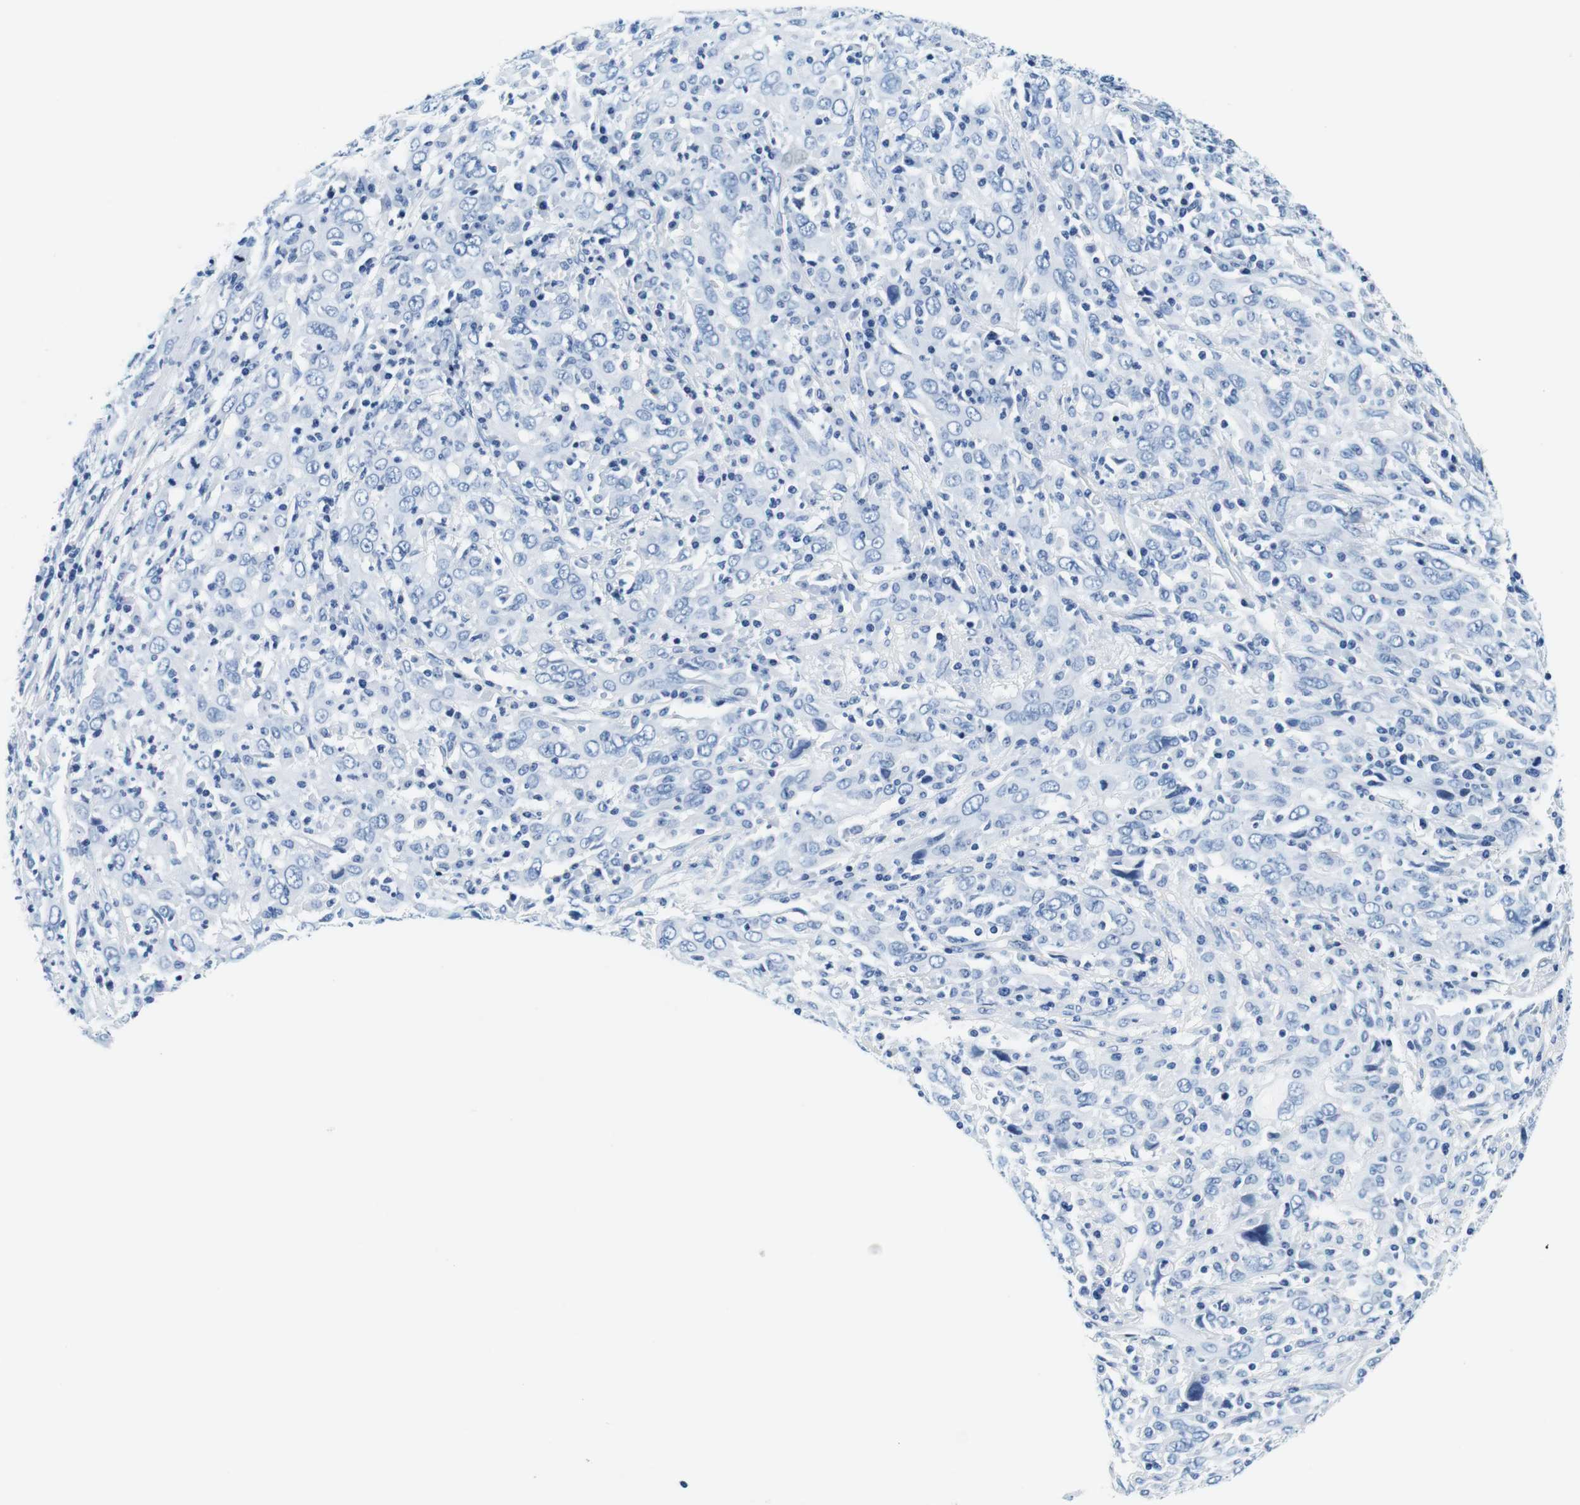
{"staining": {"intensity": "negative", "quantity": "none", "location": "none"}, "tissue": "cervical cancer", "cell_type": "Tumor cells", "image_type": "cancer", "snomed": [{"axis": "morphology", "description": "Squamous cell carcinoma, NOS"}, {"axis": "topography", "description": "Cervix"}], "caption": "DAB (3,3'-diaminobenzidine) immunohistochemical staining of squamous cell carcinoma (cervical) exhibits no significant staining in tumor cells.", "gene": "ELANE", "patient": {"sex": "female", "age": 46}}